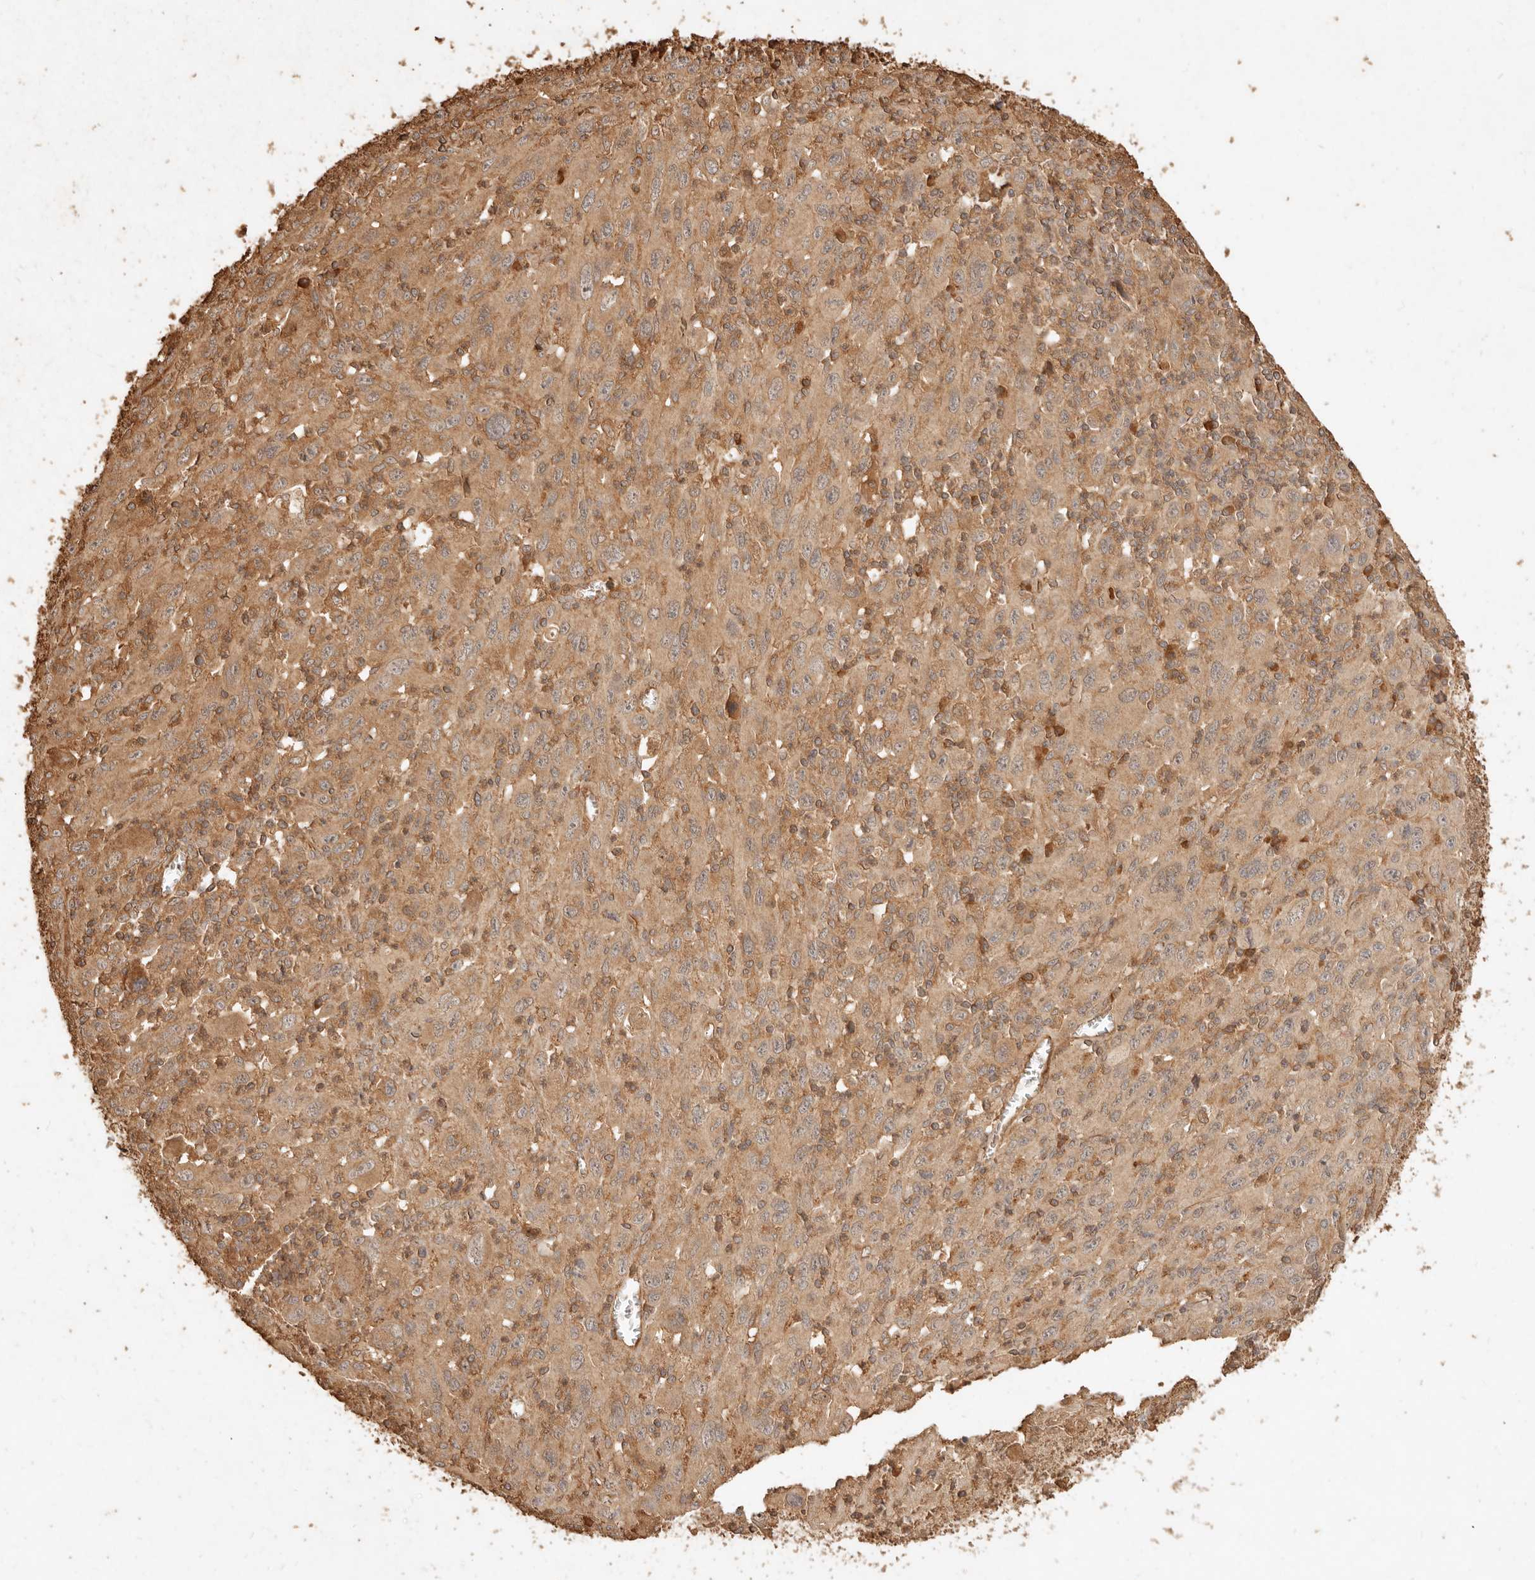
{"staining": {"intensity": "moderate", "quantity": ">75%", "location": "cytoplasmic/membranous"}, "tissue": "melanoma", "cell_type": "Tumor cells", "image_type": "cancer", "snomed": [{"axis": "morphology", "description": "Malignant melanoma, Metastatic site"}, {"axis": "topography", "description": "Skin"}], "caption": "A brown stain shows moderate cytoplasmic/membranous expression of a protein in malignant melanoma (metastatic site) tumor cells. The staining was performed using DAB, with brown indicating positive protein expression. Nuclei are stained blue with hematoxylin.", "gene": "FAM180B", "patient": {"sex": "female", "age": 56}}